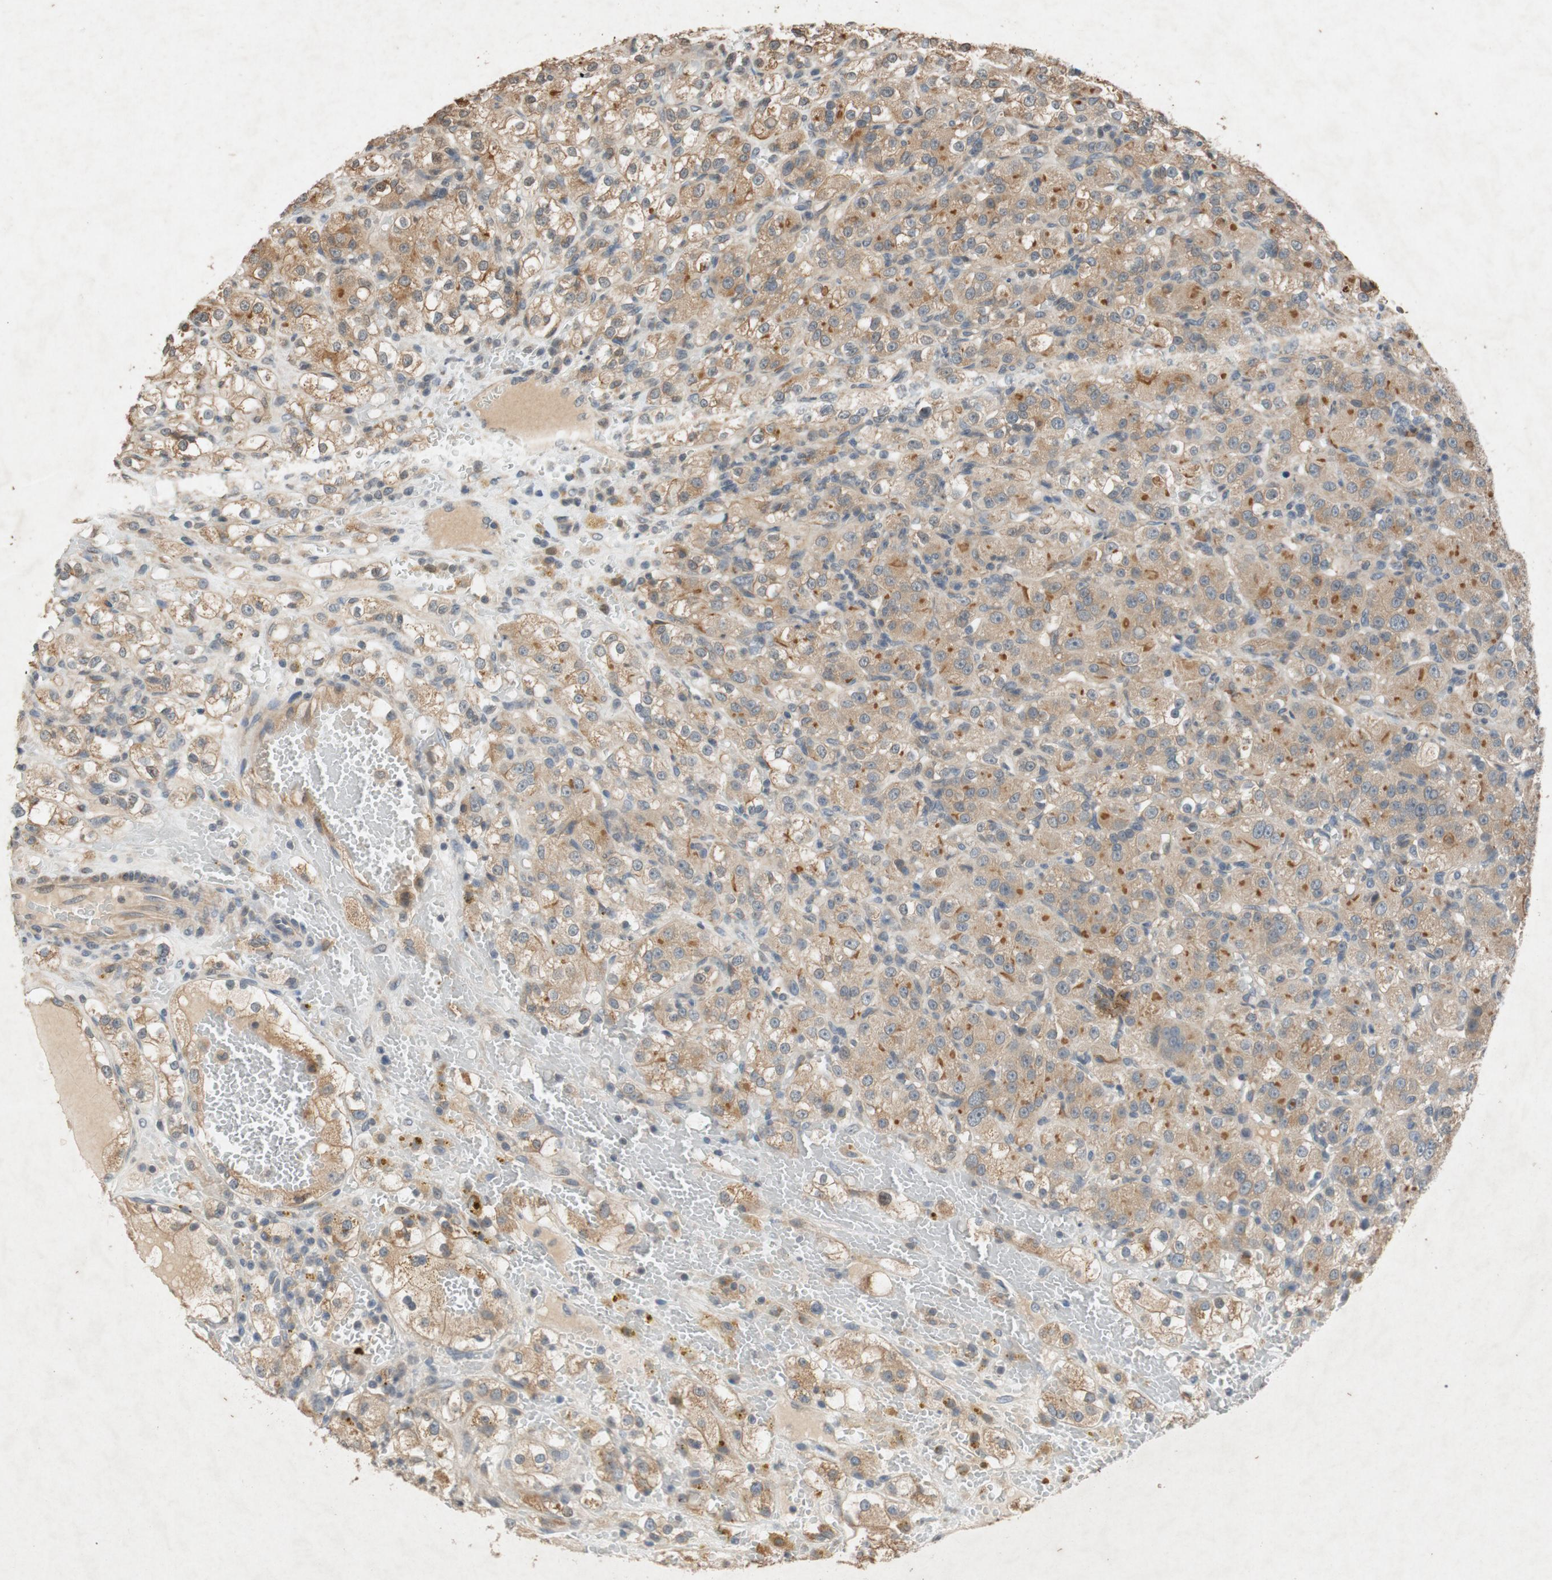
{"staining": {"intensity": "moderate", "quantity": ">75%", "location": "cytoplasmic/membranous"}, "tissue": "renal cancer", "cell_type": "Tumor cells", "image_type": "cancer", "snomed": [{"axis": "morphology", "description": "Normal tissue, NOS"}, {"axis": "morphology", "description": "Adenocarcinoma, NOS"}, {"axis": "topography", "description": "Kidney"}], "caption": "This is a photomicrograph of IHC staining of renal cancer (adenocarcinoma), which shows moderate expression in the cytoplasmic/membranous of tumor cells.", "gene": "ATP2C1", "patient": {"sex": "male", "age": 61}}